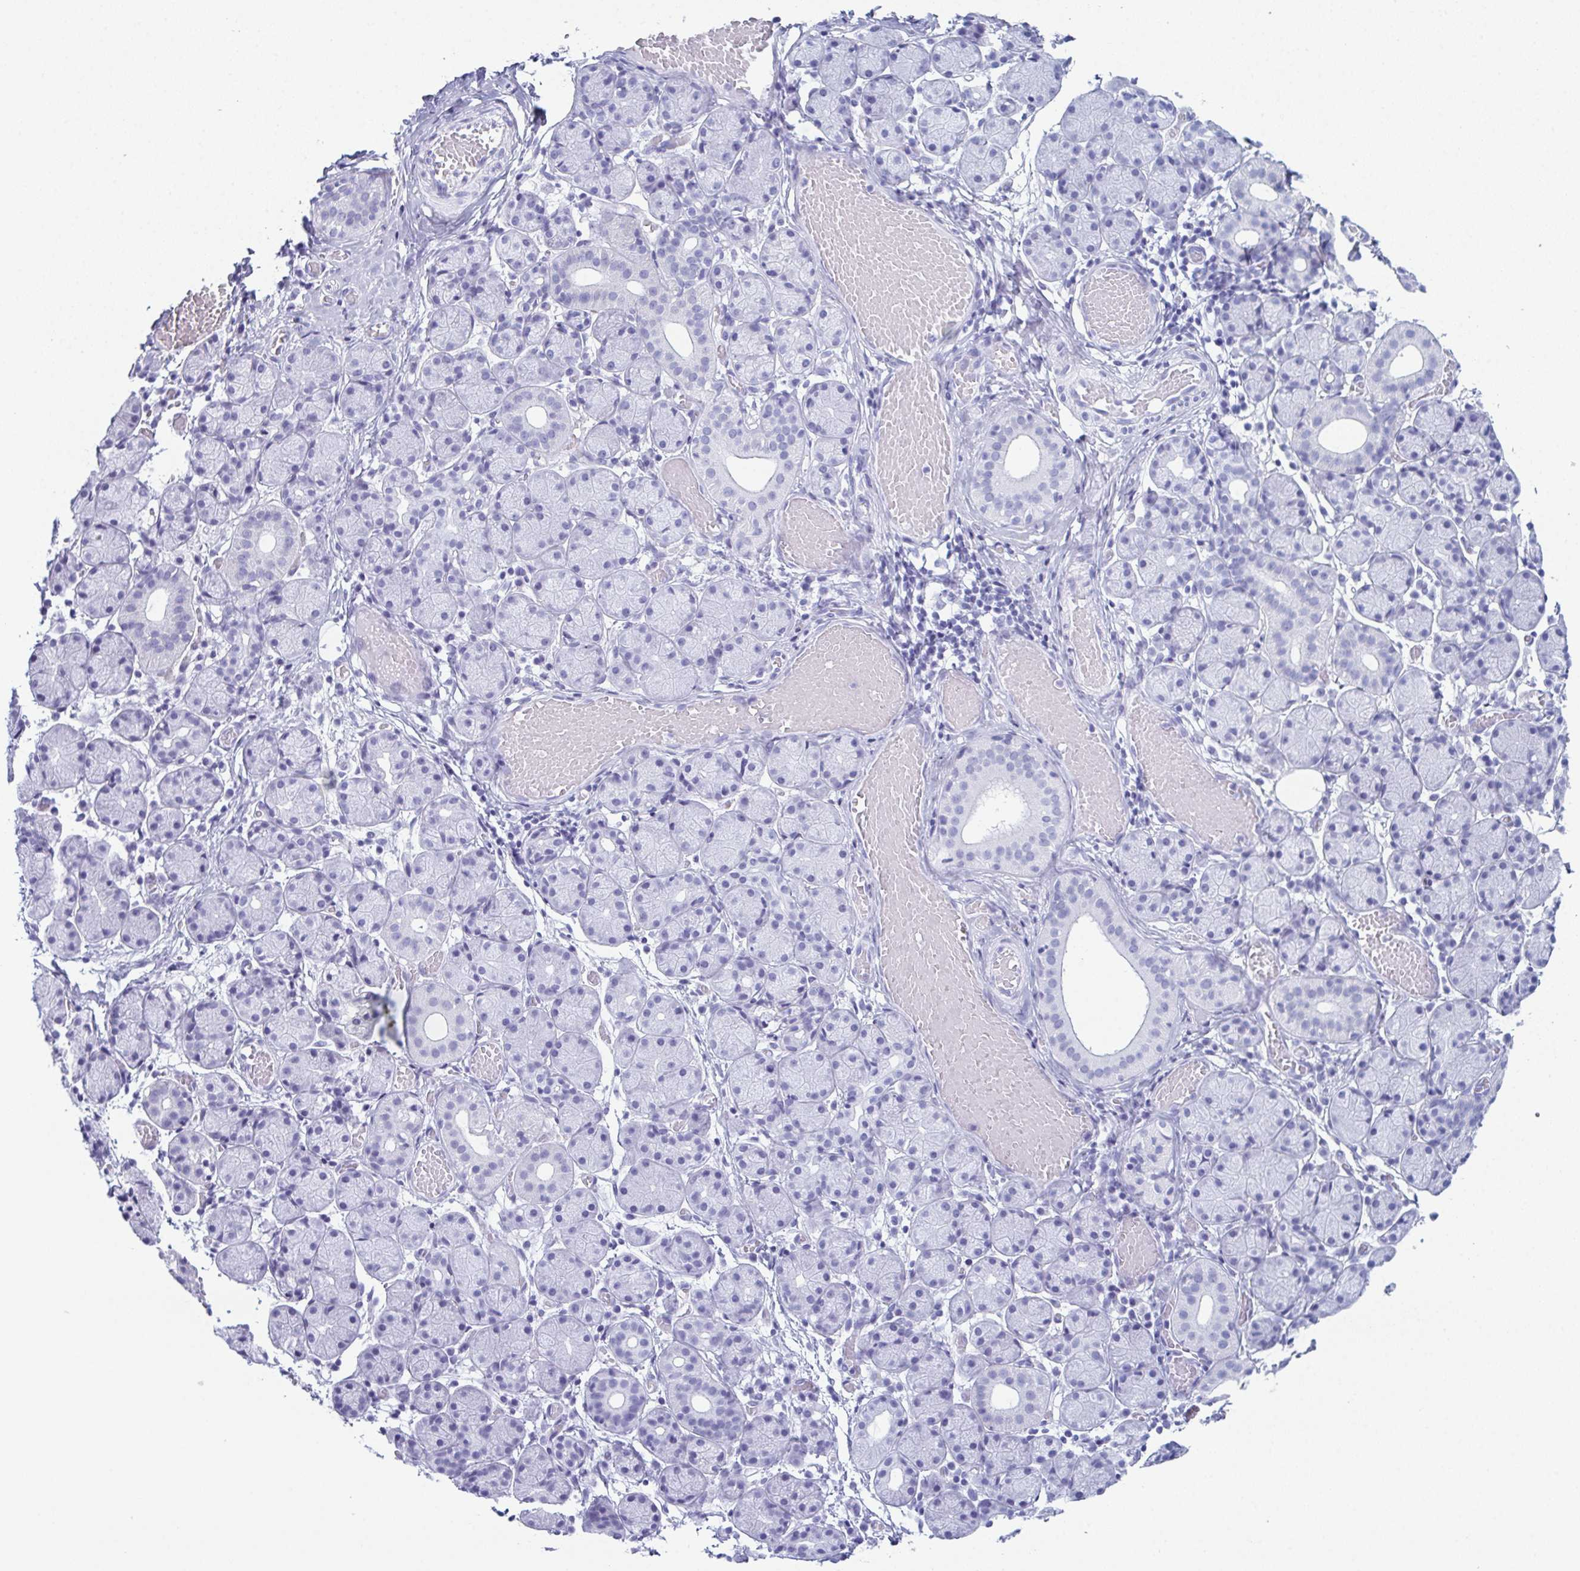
{"staining": {"intensity": "negative", "quantity": "none", "location": "none"}, "tissue": "salivary gland", "cell_type": "Glandular cells", "image_type": "normal", "snomed": [{"axis": "morphology", "description": "Normal tissue, NOS"}, {"axis": "topography", "description": "Salivary gland"}], "caption": "This is a image of IHC staining of benign salivary gland, which shows no staining in glandular cells.", "gene": "ENKUR", "patient": {"sex": "female", "age": 24}}